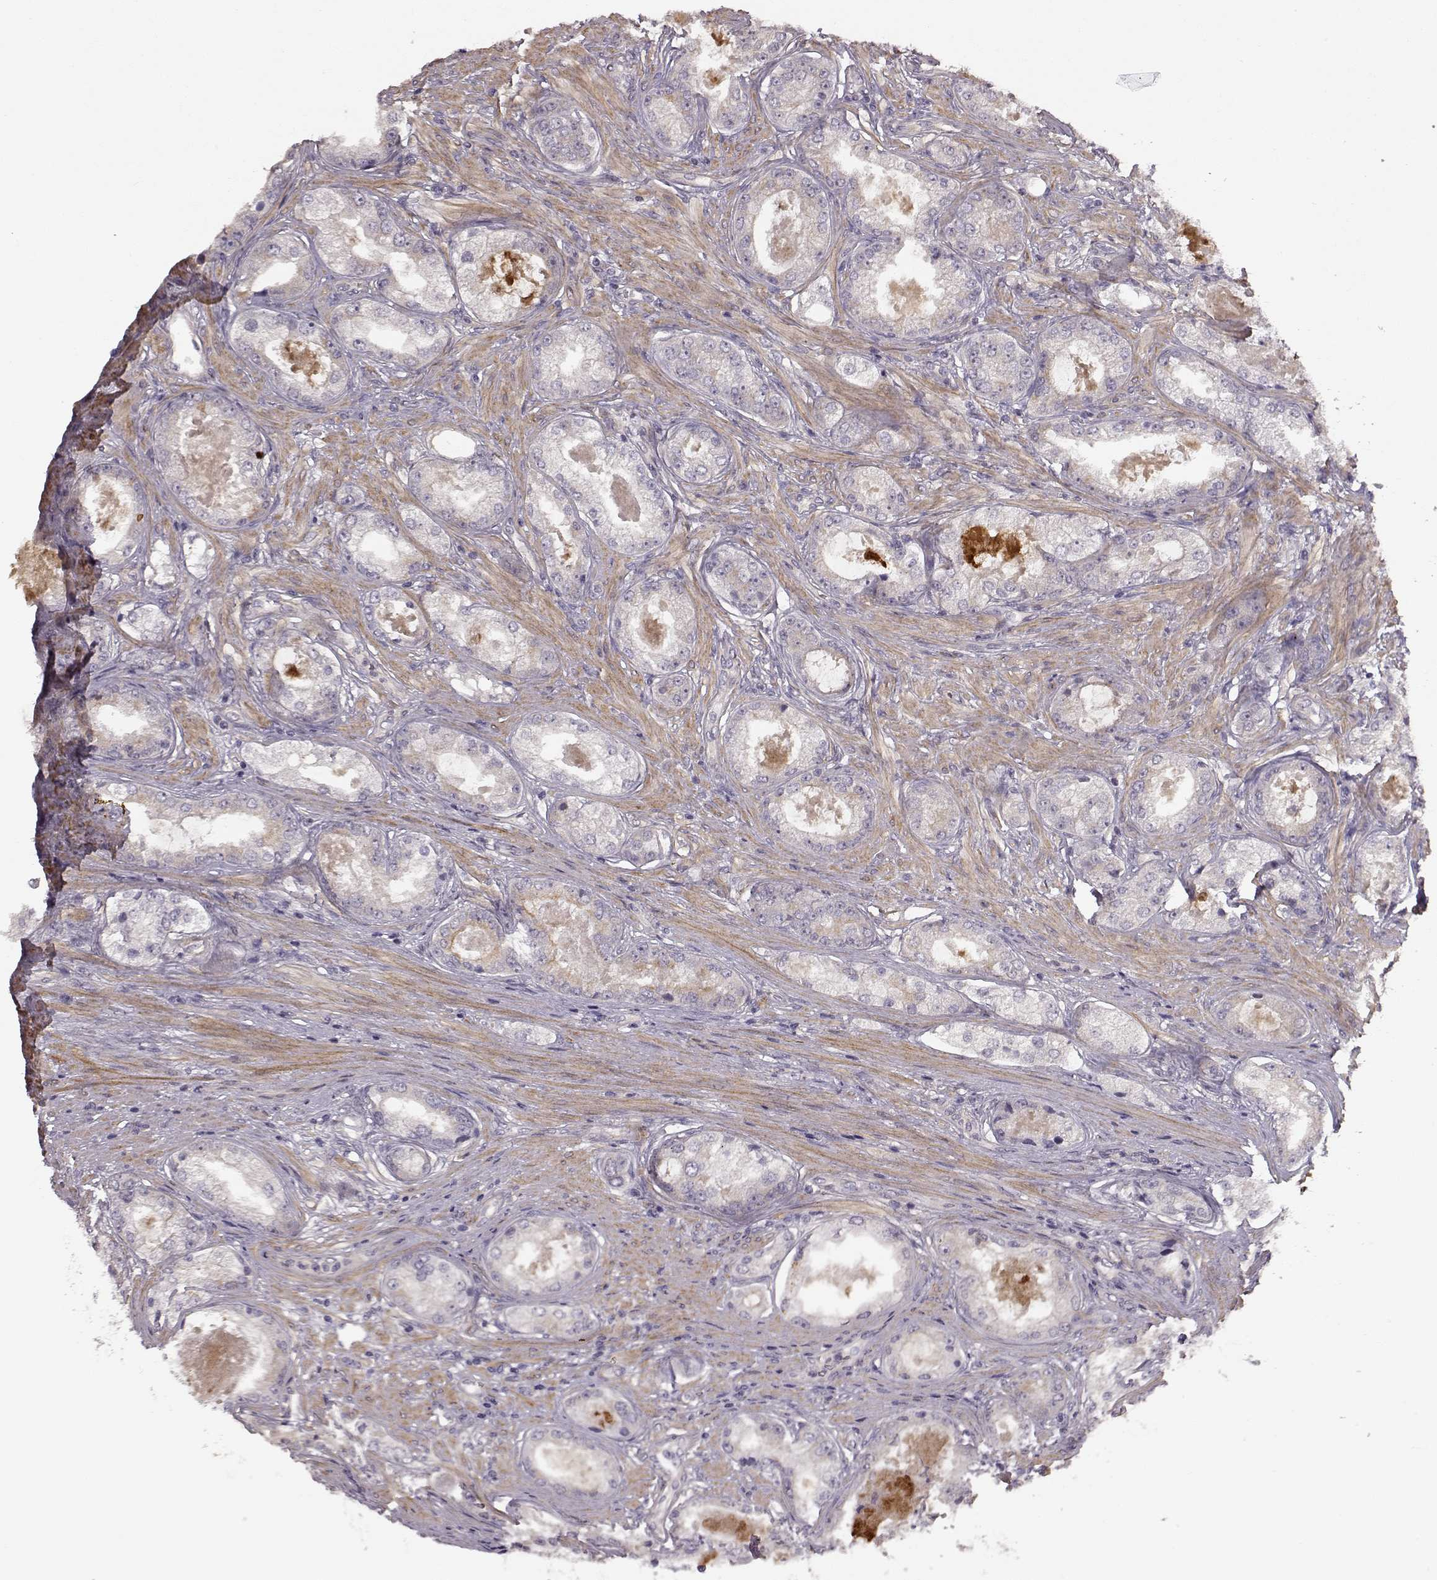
{"staining": {"intensity": "weak", "quantity": "<25%", "location": "cytoplasmic/membranous"}, "tissue": "prostate cancer", "cell_type": "Tumor cells", "image_type": "cancer", "snomed": [{"axis": "morphology", "description": "Adenocarcinoma, Low grade"}, {"axis": "topography", "description": "Prostate"}], "caption": "High power microscopy micrograph of an immunohistochemistry (IHC) photomicrograph of prostate cancer, revealing no significant positivity in tumor cells. (Brightfield microscopy of DAB immunohistochemistry (IHC) at high magnification).", "gene": "MTR", "patient": {"sex": "male", "age": 68}}